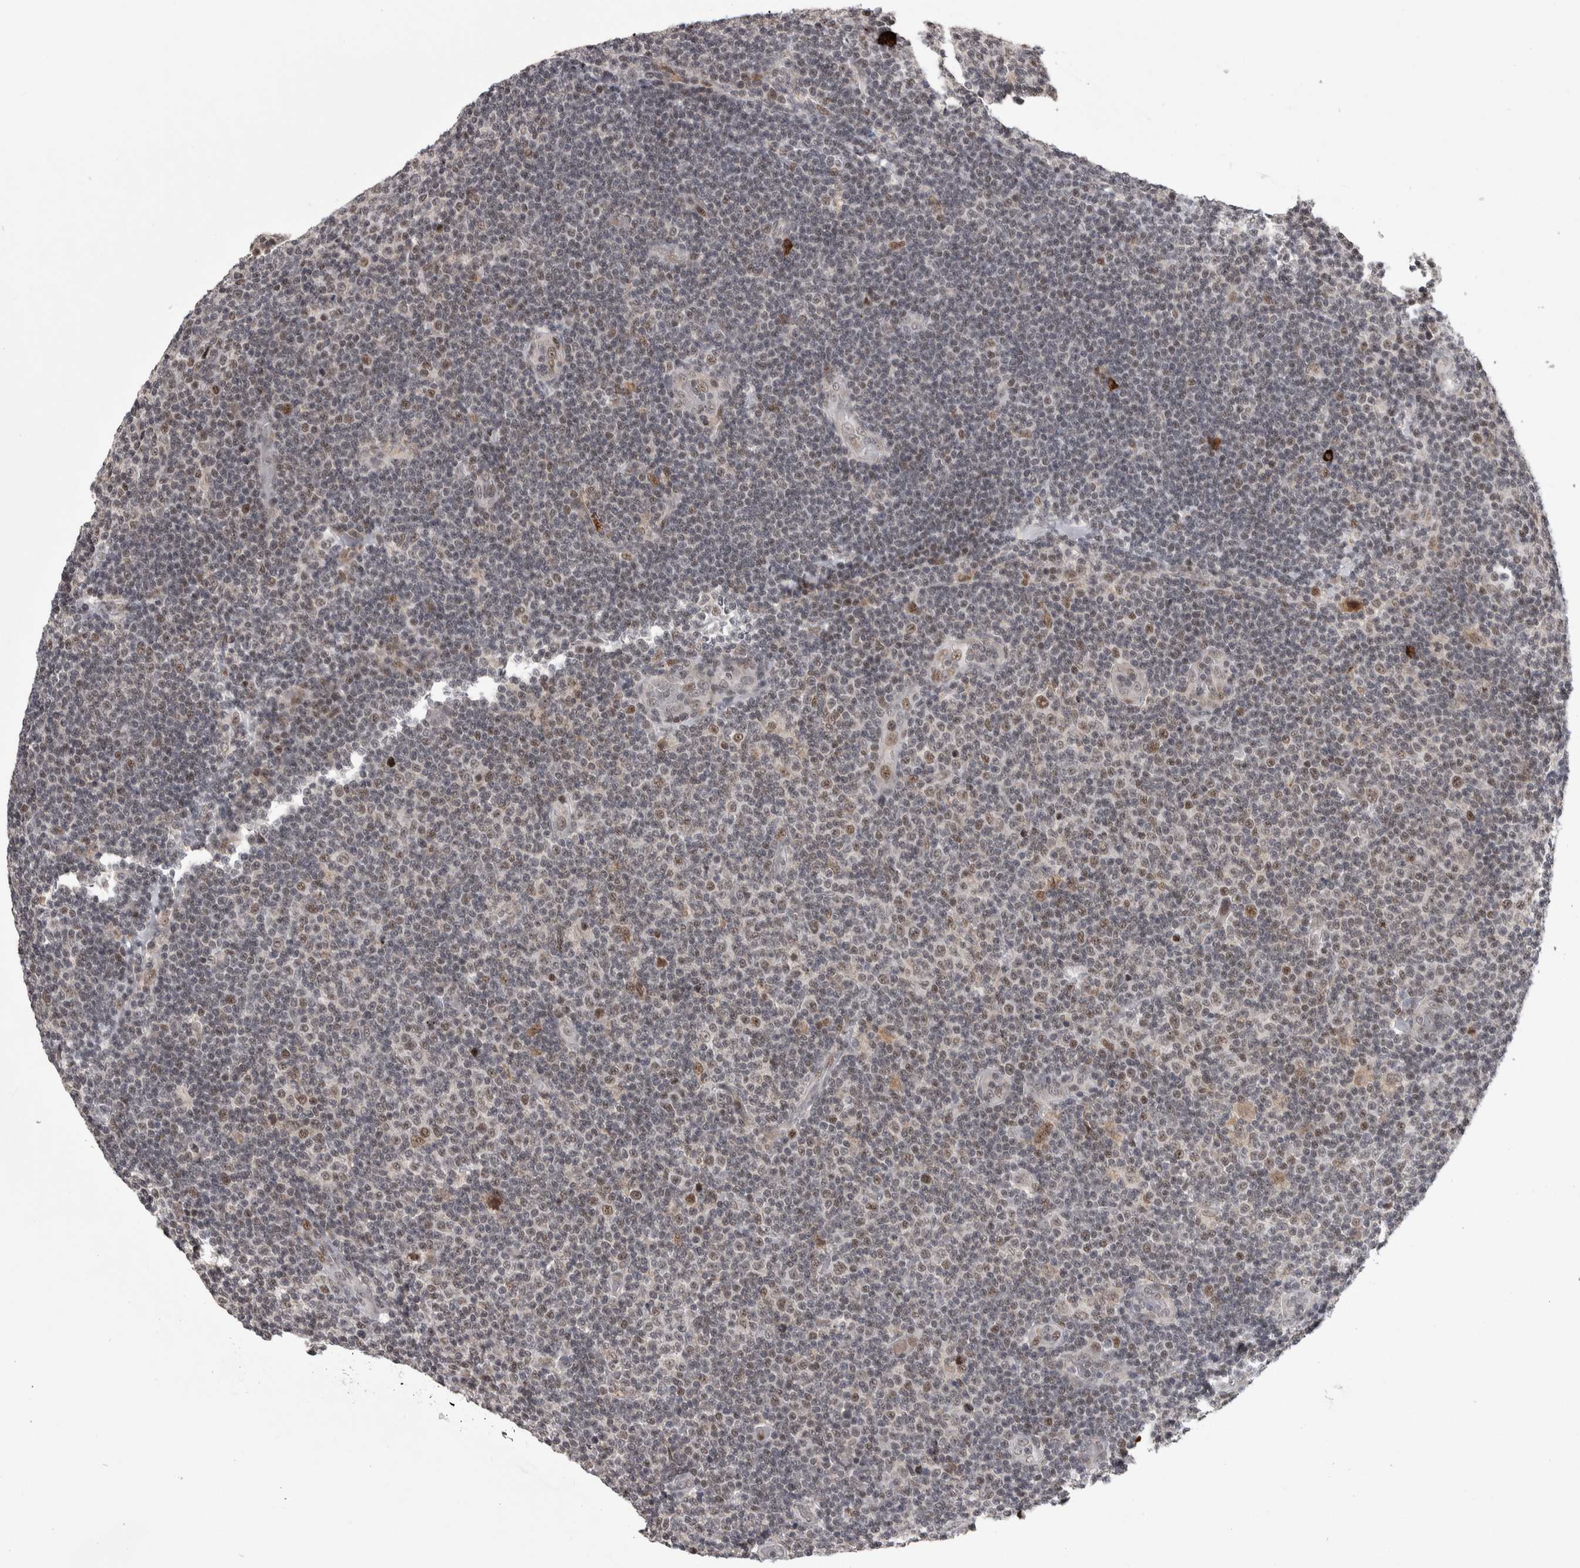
{"staining": {"intensity": "weak", "quantity": "25%-75%", "location": "nuclear"}, "tissue": "lymphoma", "cell_type": "Tumor cells", "image_type": "cancer", "snomed": [{"axis": "morphology", "description": "Malignant lymphoma, non-Hodgkin's type, Low grade"}, {"axis": "topography", "description": "Lymph node"}], "caption": "Lymphoma was stained to show a protein in brown. There is low levels of weak nuclear positivity in about 25%-75% of tumor cells.", "gene": "ZNF592", "patient": {"sex": "male", "age": 83}}